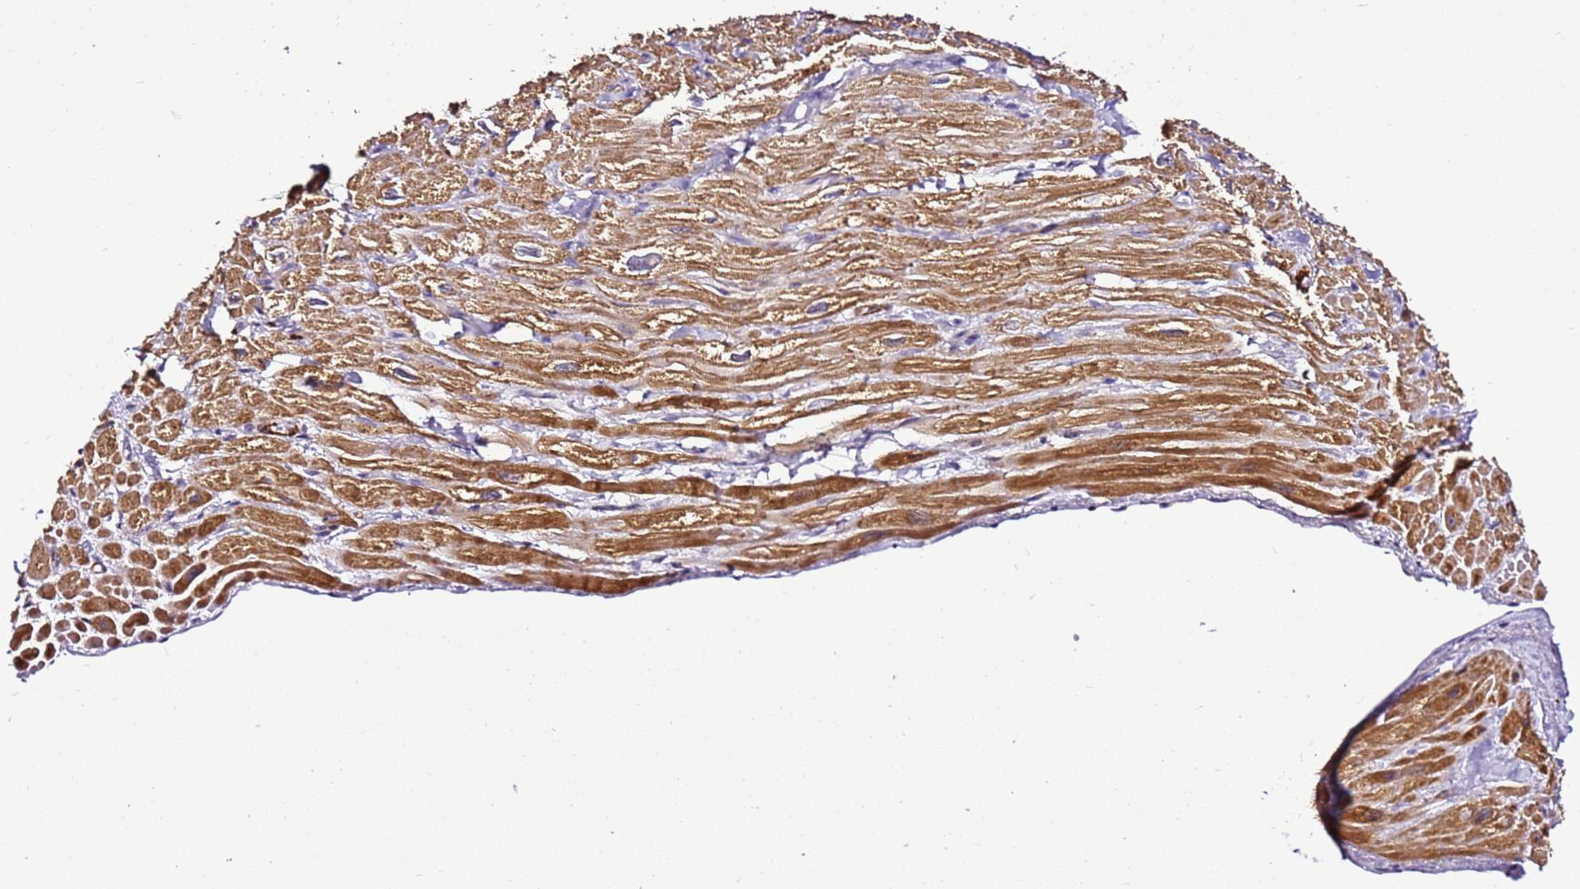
{"staining": {"intensity": "moderate", "quantity": "25%-75%", "location": "cytoplasmic/membranous"}, "tissue": "heart muscle", "cell_type": "Cardiomyocytes", "image_type": "normal", "snomed": [{"axis": "morphology", "description": "Normal tissue, NOS"}, {"axis": "topography", "description": "Heart"}], "caption": "About 25%-75% of cardiomyocytes in benign heart muscle reveal moderate cytoplasmic/membranous protein staining as visualized by brown immunohistochemical staining.", "gene": "SMIM4", "patient": {"sex": "male", "age": 65}}